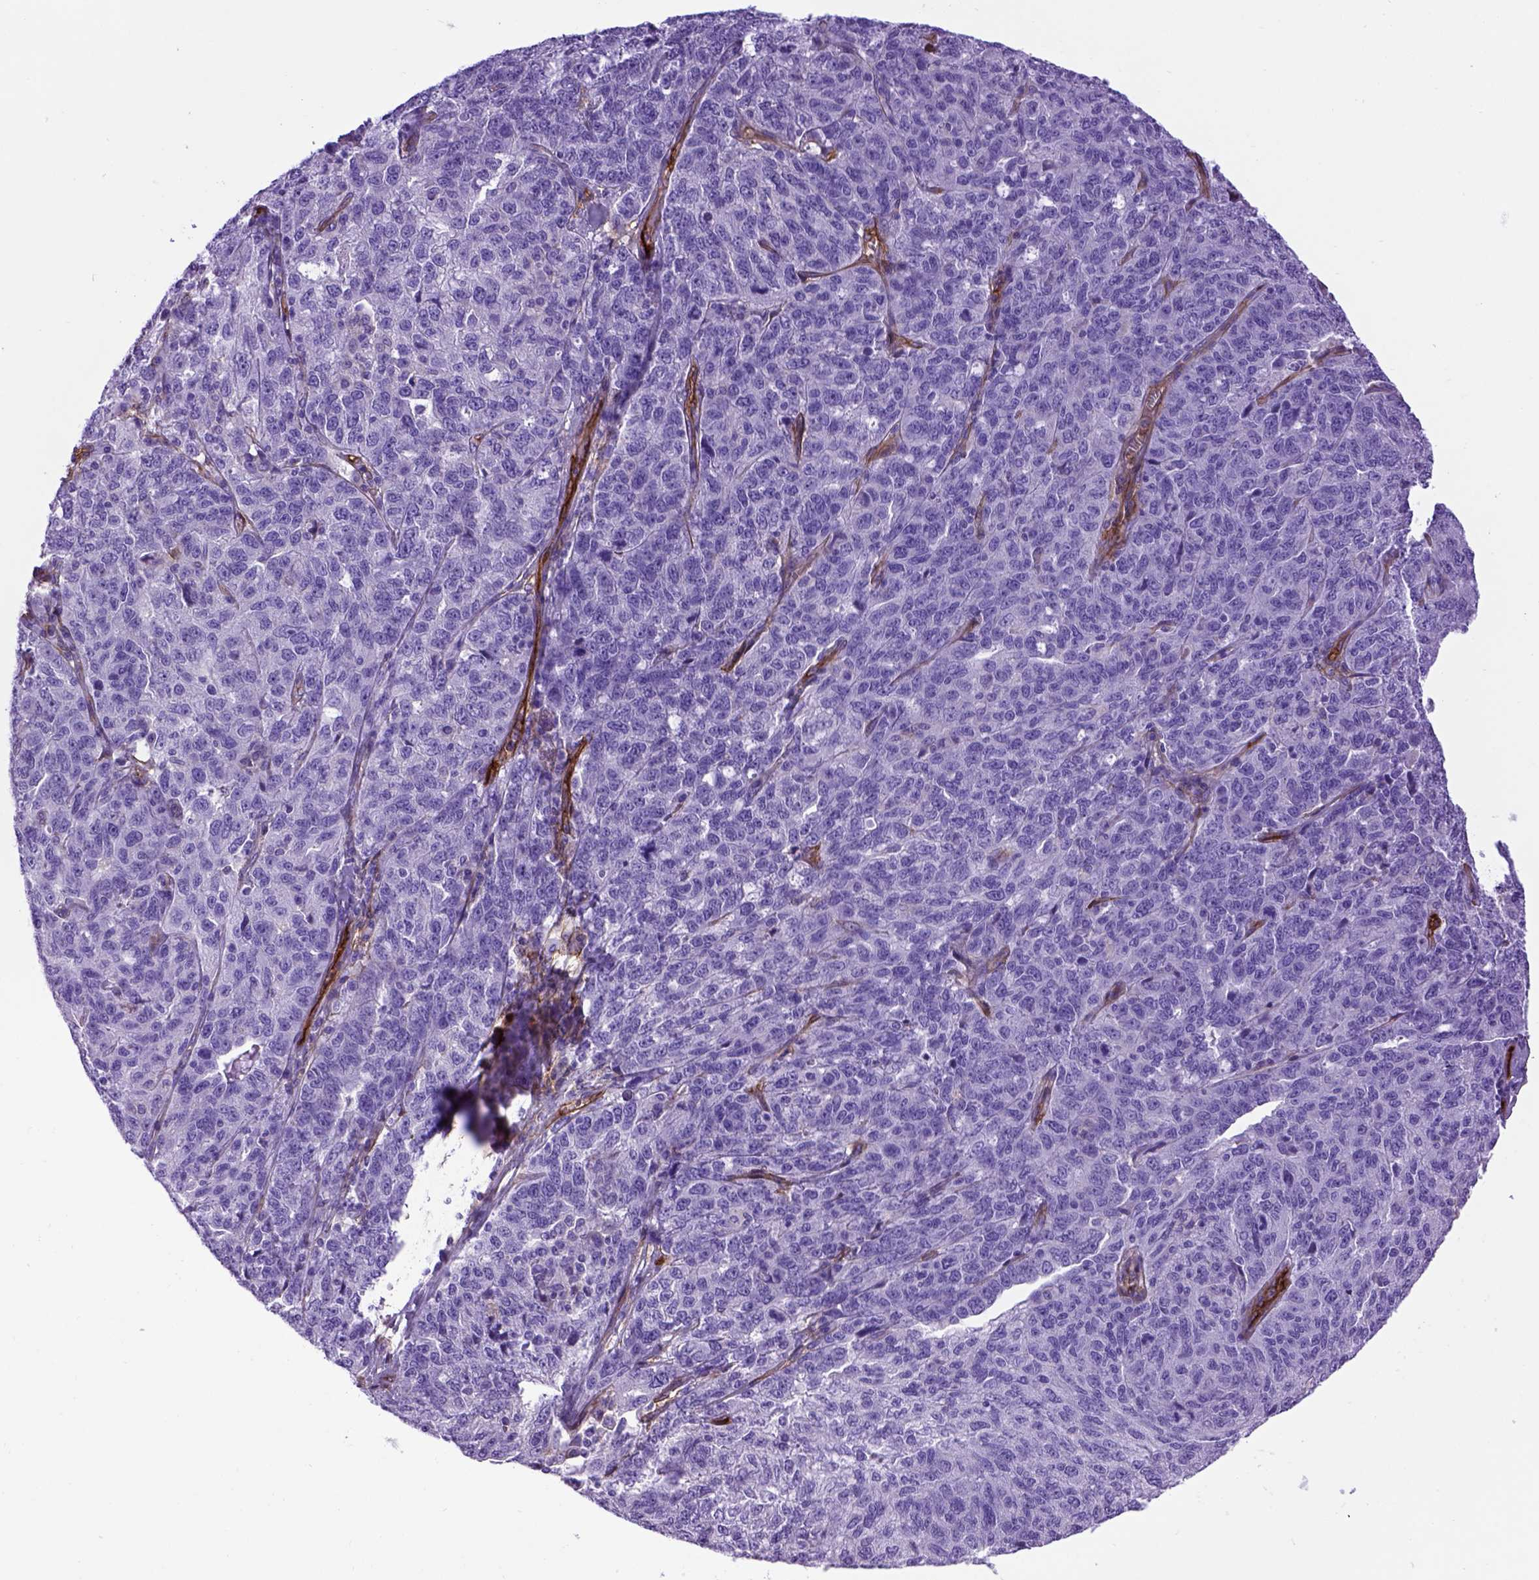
{"staining": {"intensity": "negative", "quantity": "none", "location": "none"}, "tissue": "ovarian cancer", "cell_type": "Tumor cells", "image_type": "cancer", "snomed": [{"axis": "morphology", "description": "Cystadenocarcinoma, serous, NOS"}, {"axis": "topography", "description": "Ovary"}], "caption": "This is a histopathology image of IHC staining of serous cystadenocarcinoma (ovarian), which shows no expression in tumor cells.", "gene": "ENG", "patient": {"sex": "female", "age": 71}}